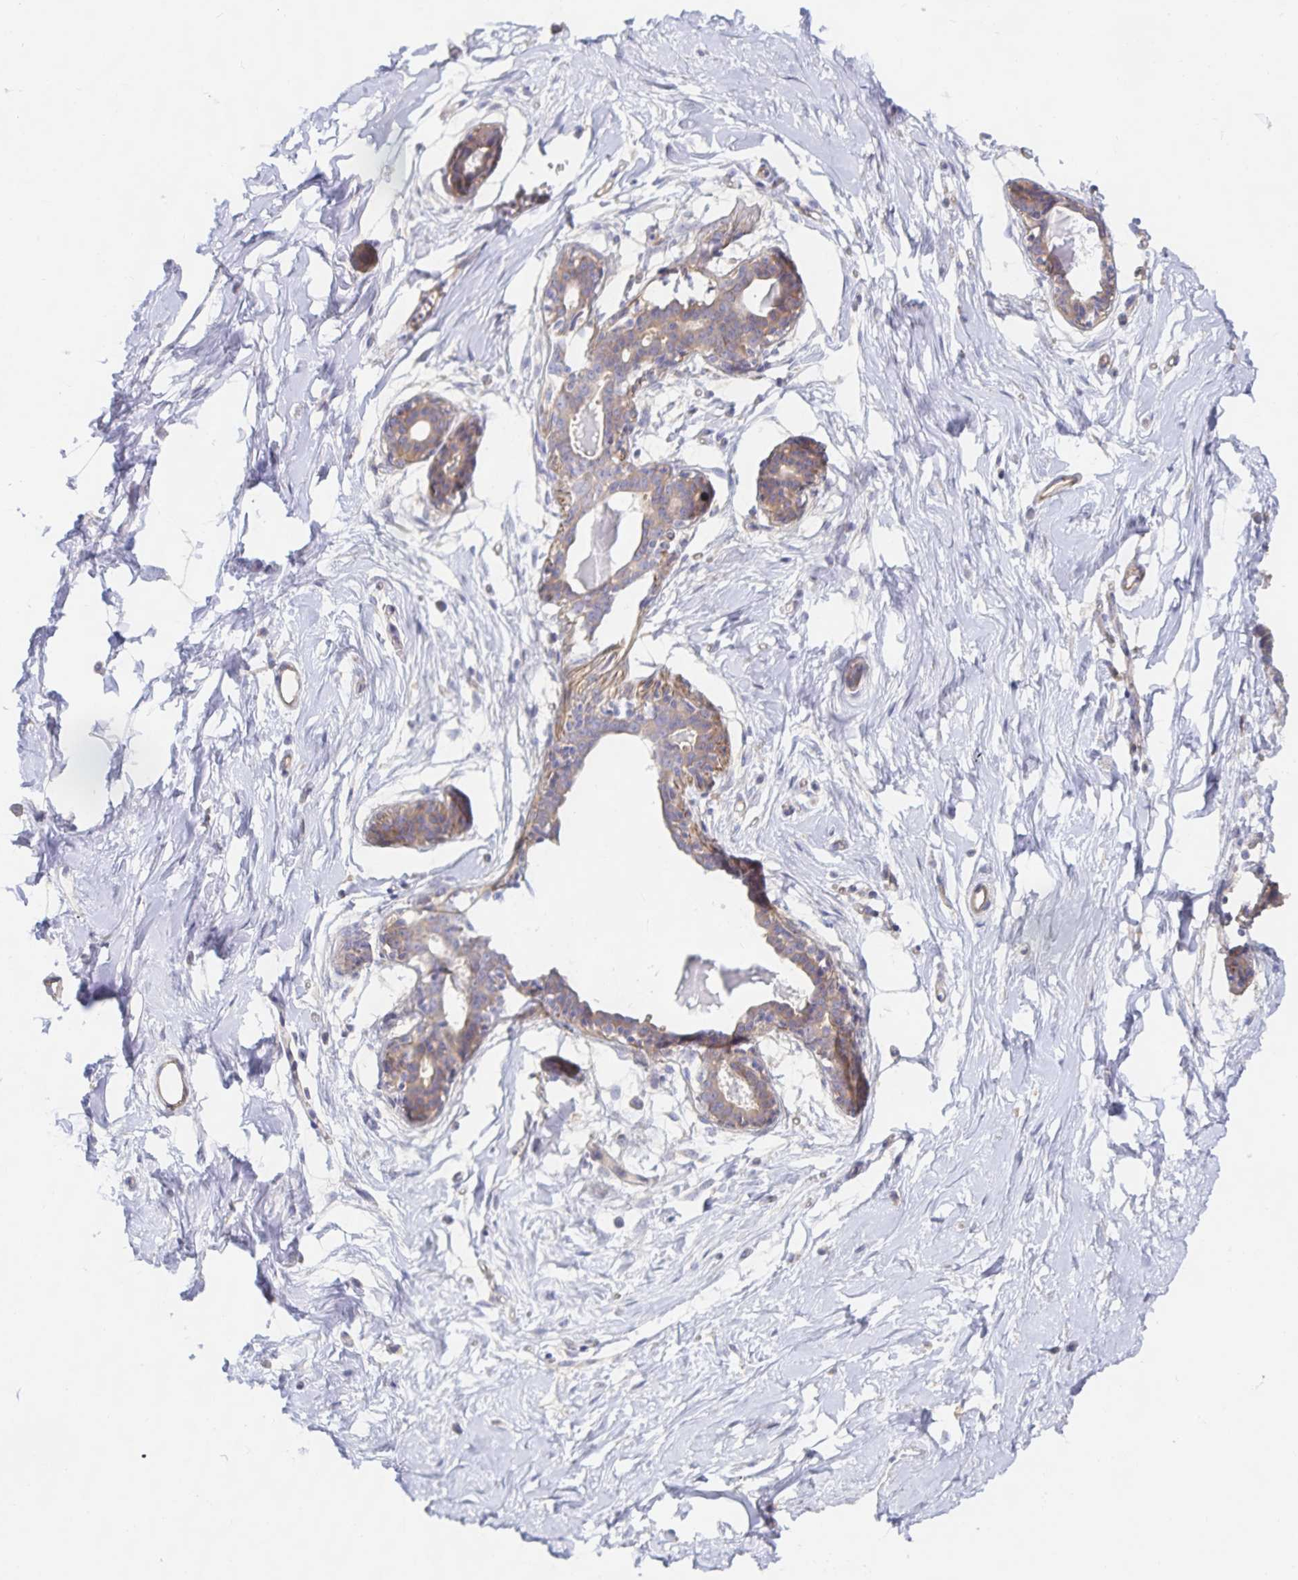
{"staining": {"intensity": "negative", "quantity": "none", "location": "none"}, "tissue": "breast", "cell_type": "Adipocytes", "image_type": "normal", "snomed": [{"axis": "morphology", "description": "Normal tissue, NOS"}, {"axis": "topography", "description": "Breast"}], "caption": "IHC micrograph of normal breast: human breast stained with DAB (3,3'-diaminobenzidine) reveals no significant protein positivity in adipocytes. Brightfield microscopy of immunohistochemistry (IHC) stained with DAB (brown) and hematoxylin (blue), captured at high magnification.", "gene": "METTL22", "patient": {"sex": "female", "age": 45}}